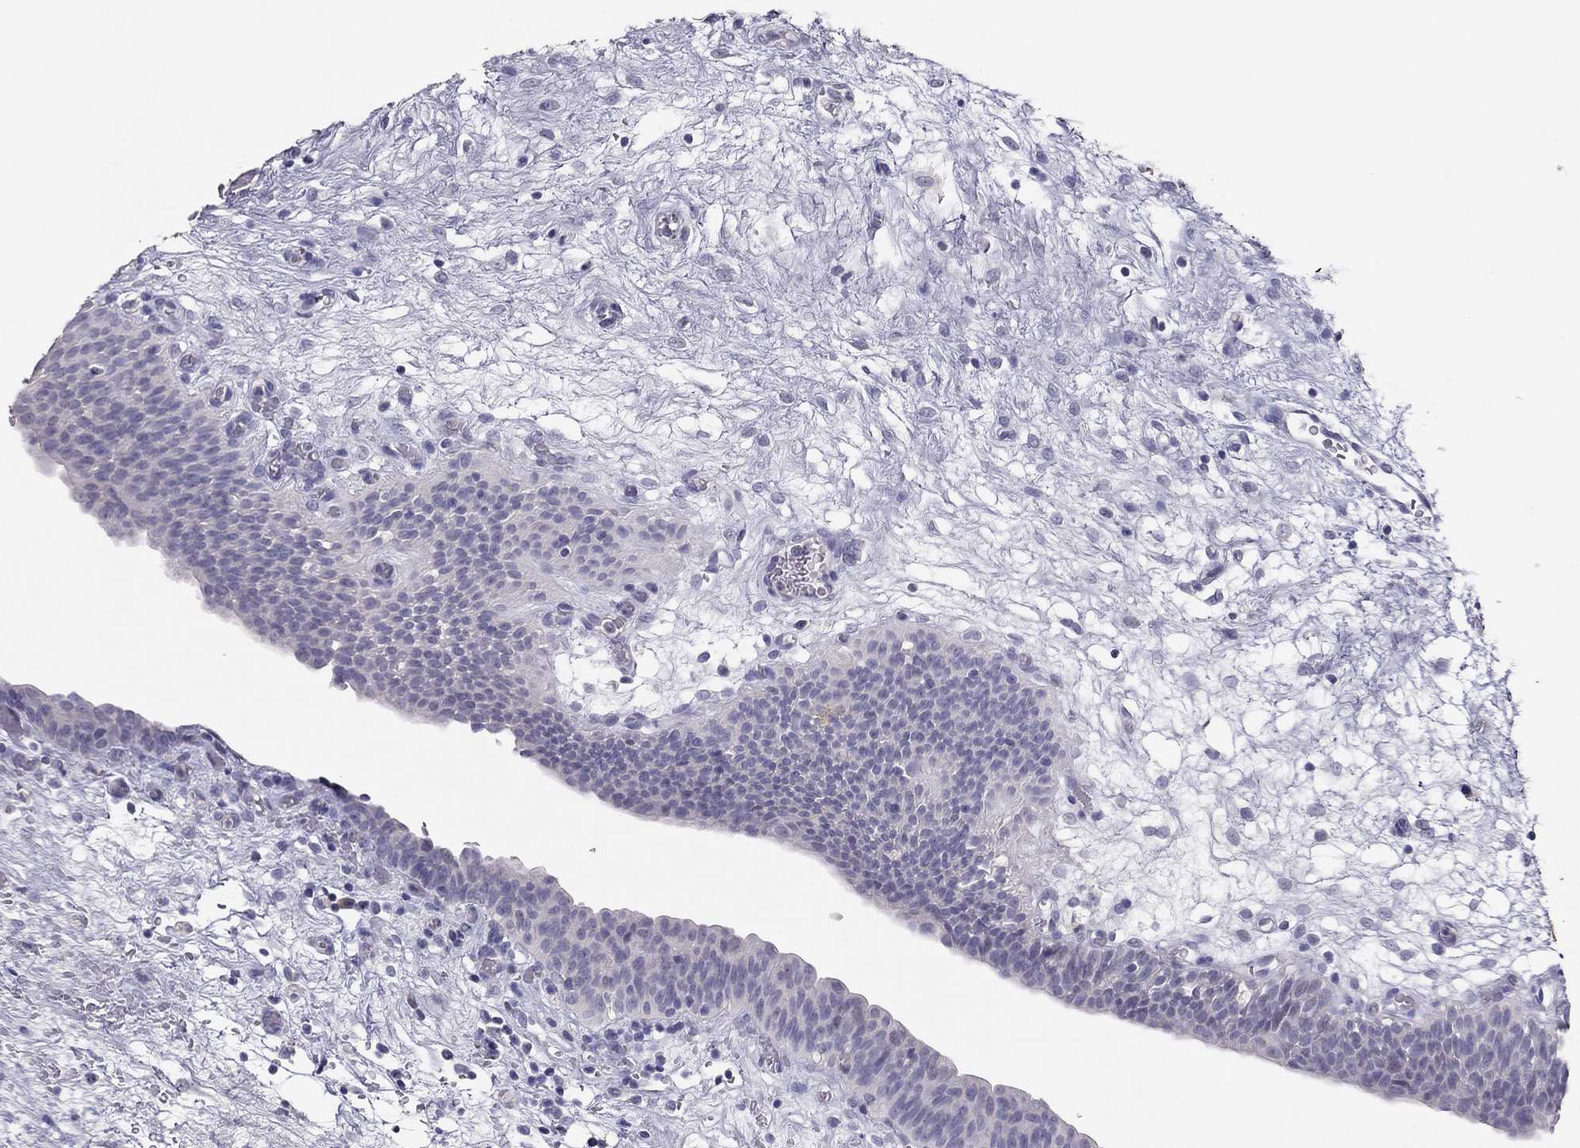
{"staining": {"intensity": "negative", "quantity": "none", "location": "none"}, "tissue": "urinary bladder", "cell_type": "Urothelial cells", "image_type": "normal", "snomed": [{"axis": "morphology", "description": "Normal tissue, NOS"}, {"axis": "topography", "description": "Urinary bladder"}], "caption": "This is an IHC image of unremarkable human urinary bladder. There is no staining in urothelial cells.", "gene": "ADORA2A", "patient": {"sex": "male", "age": 76}}